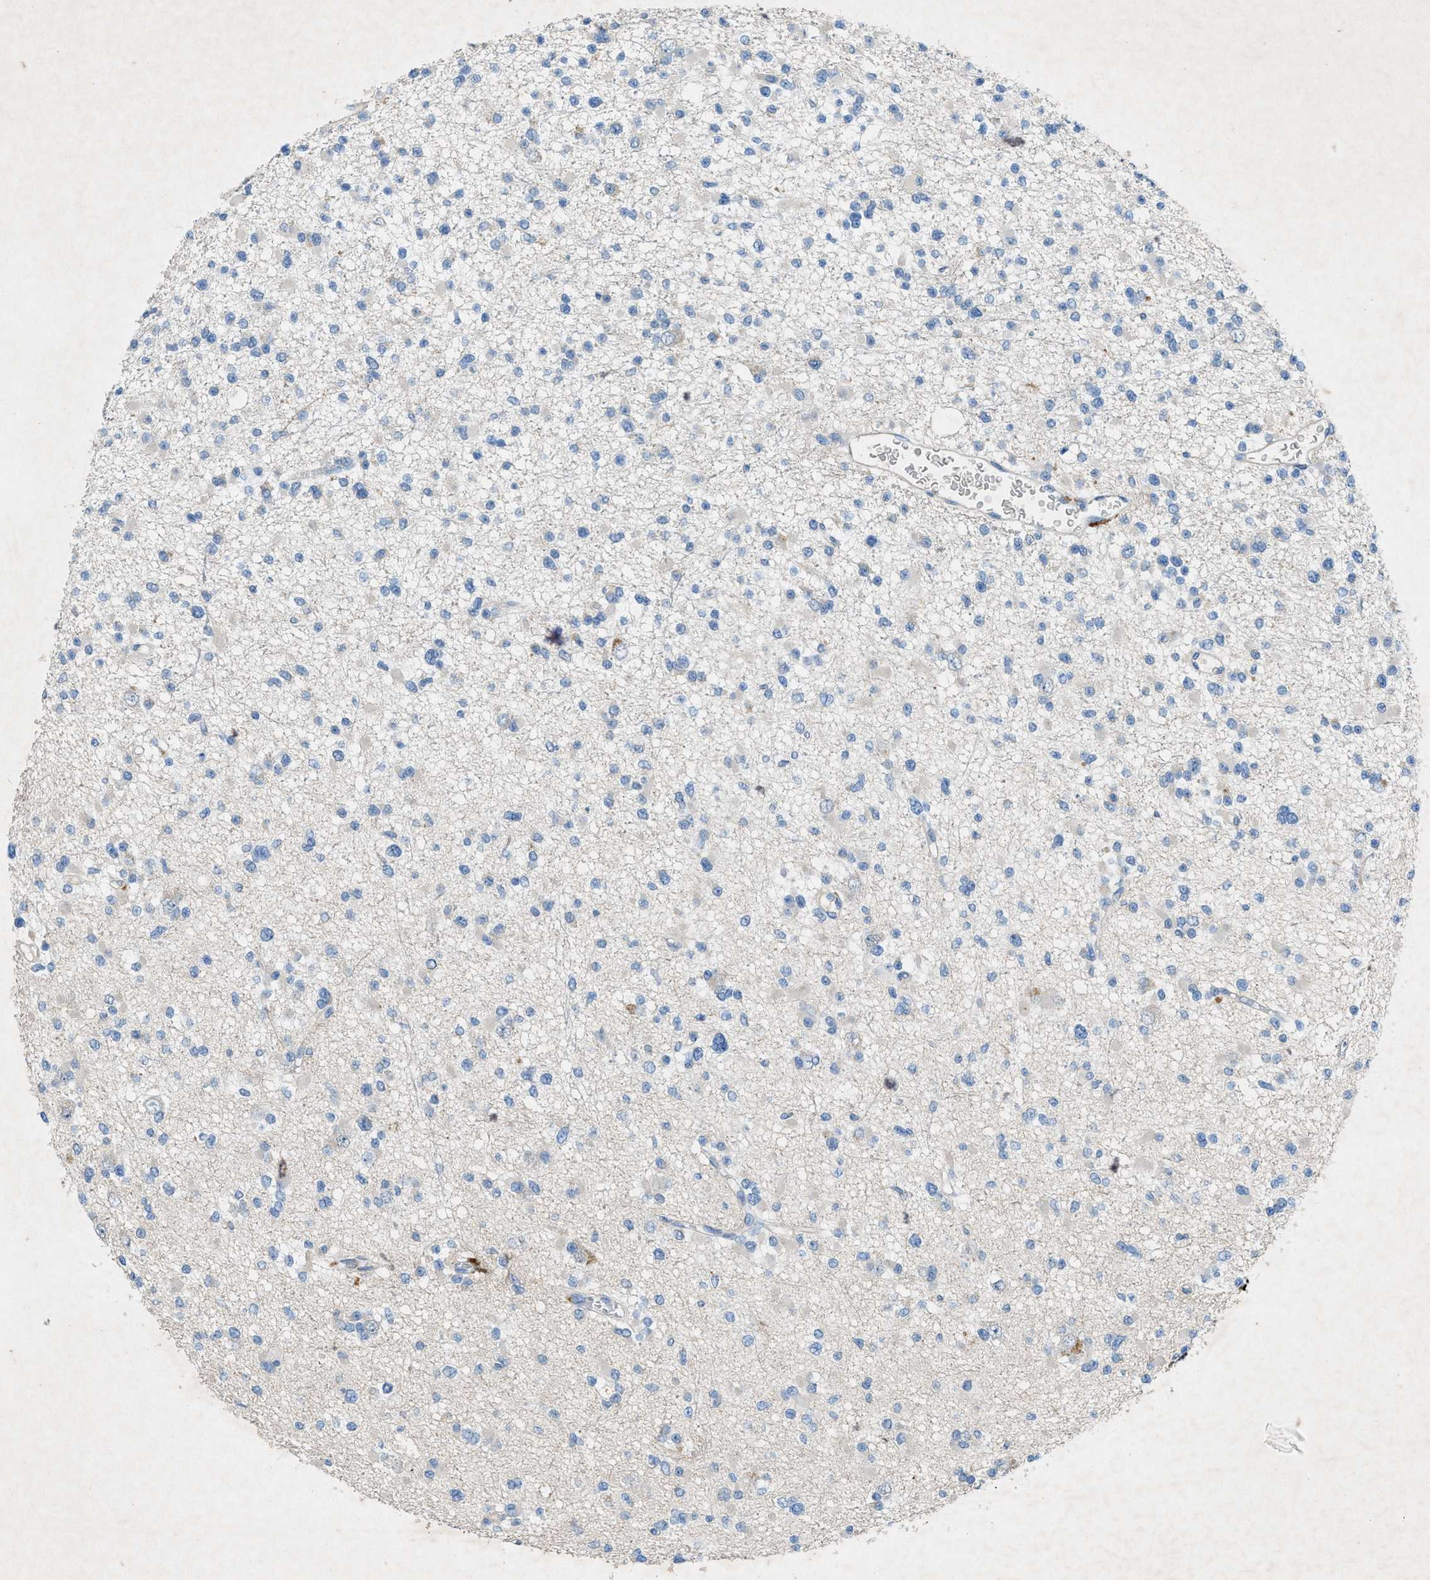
{"staining": {"intensity": "negative", "quantity": "none", "location": "none"}, "tissue": "glioma", "cell_type": "Tumor cells", "image_type": "cancer", "snomed": [{"axis": "morphology", "description": "Glioma, malignant, Low grade"}, {"axis": "topography", "description": "Brain"}], "caption": "IHC micrograph of human glioma stained for a protein (brown), which demonstrates no positivity in tumor cells. The staining was performed using DAB (3,3'-diaminobenzidine) to visualize the protein expression in brown, while the nuclei were stained in blue with hematoxylin (Magnification: 20x).", "gene": "URGCP", "patient": {"sex": "female", "age": 22}}